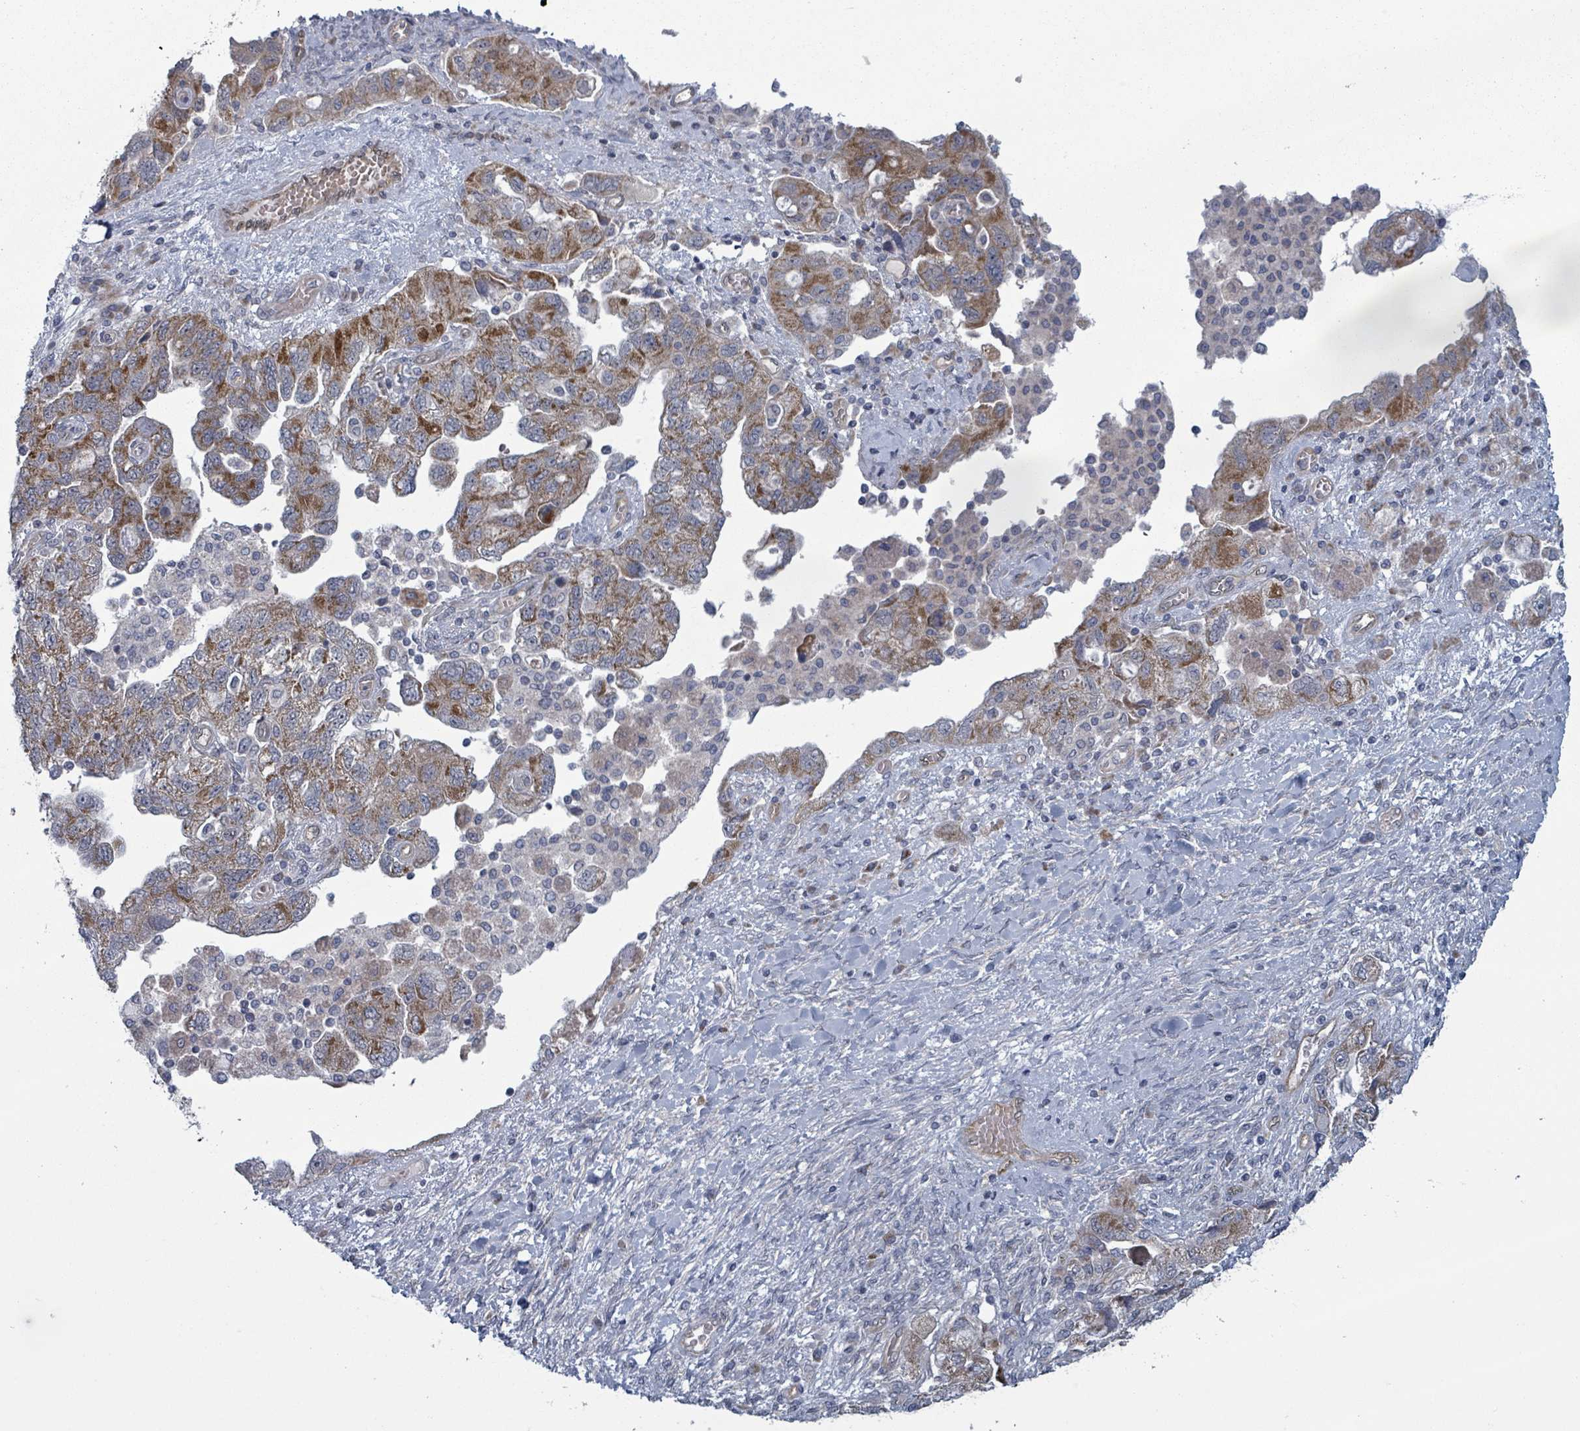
{"staining": {"intensity": "moderate", "quantity": ">75%", "location": "cytoplasmic/membranous"}, "tissue": "ovarian cancer", "cell_type": "Tumor cells", "image_type": "cancer", "snomed": [{"axis": "morphology", "description": "Carcinoma, NOS"}, {"axis": "morphology", "description": "Cystadenocarcinoma, serous, NOS"}, {"axis": "topography", "description": "Ovary"}], "caption": "A medium amount of moderate cytoplasmic/membranous expression is present in about >75% of tumor cells in ovarian carcinoma tissue. (brown staining indicates protein expression, while blue staining denotes nuclei).", "gene": "FKBP1A", "patient": {"sex": "female", "age": 69}}